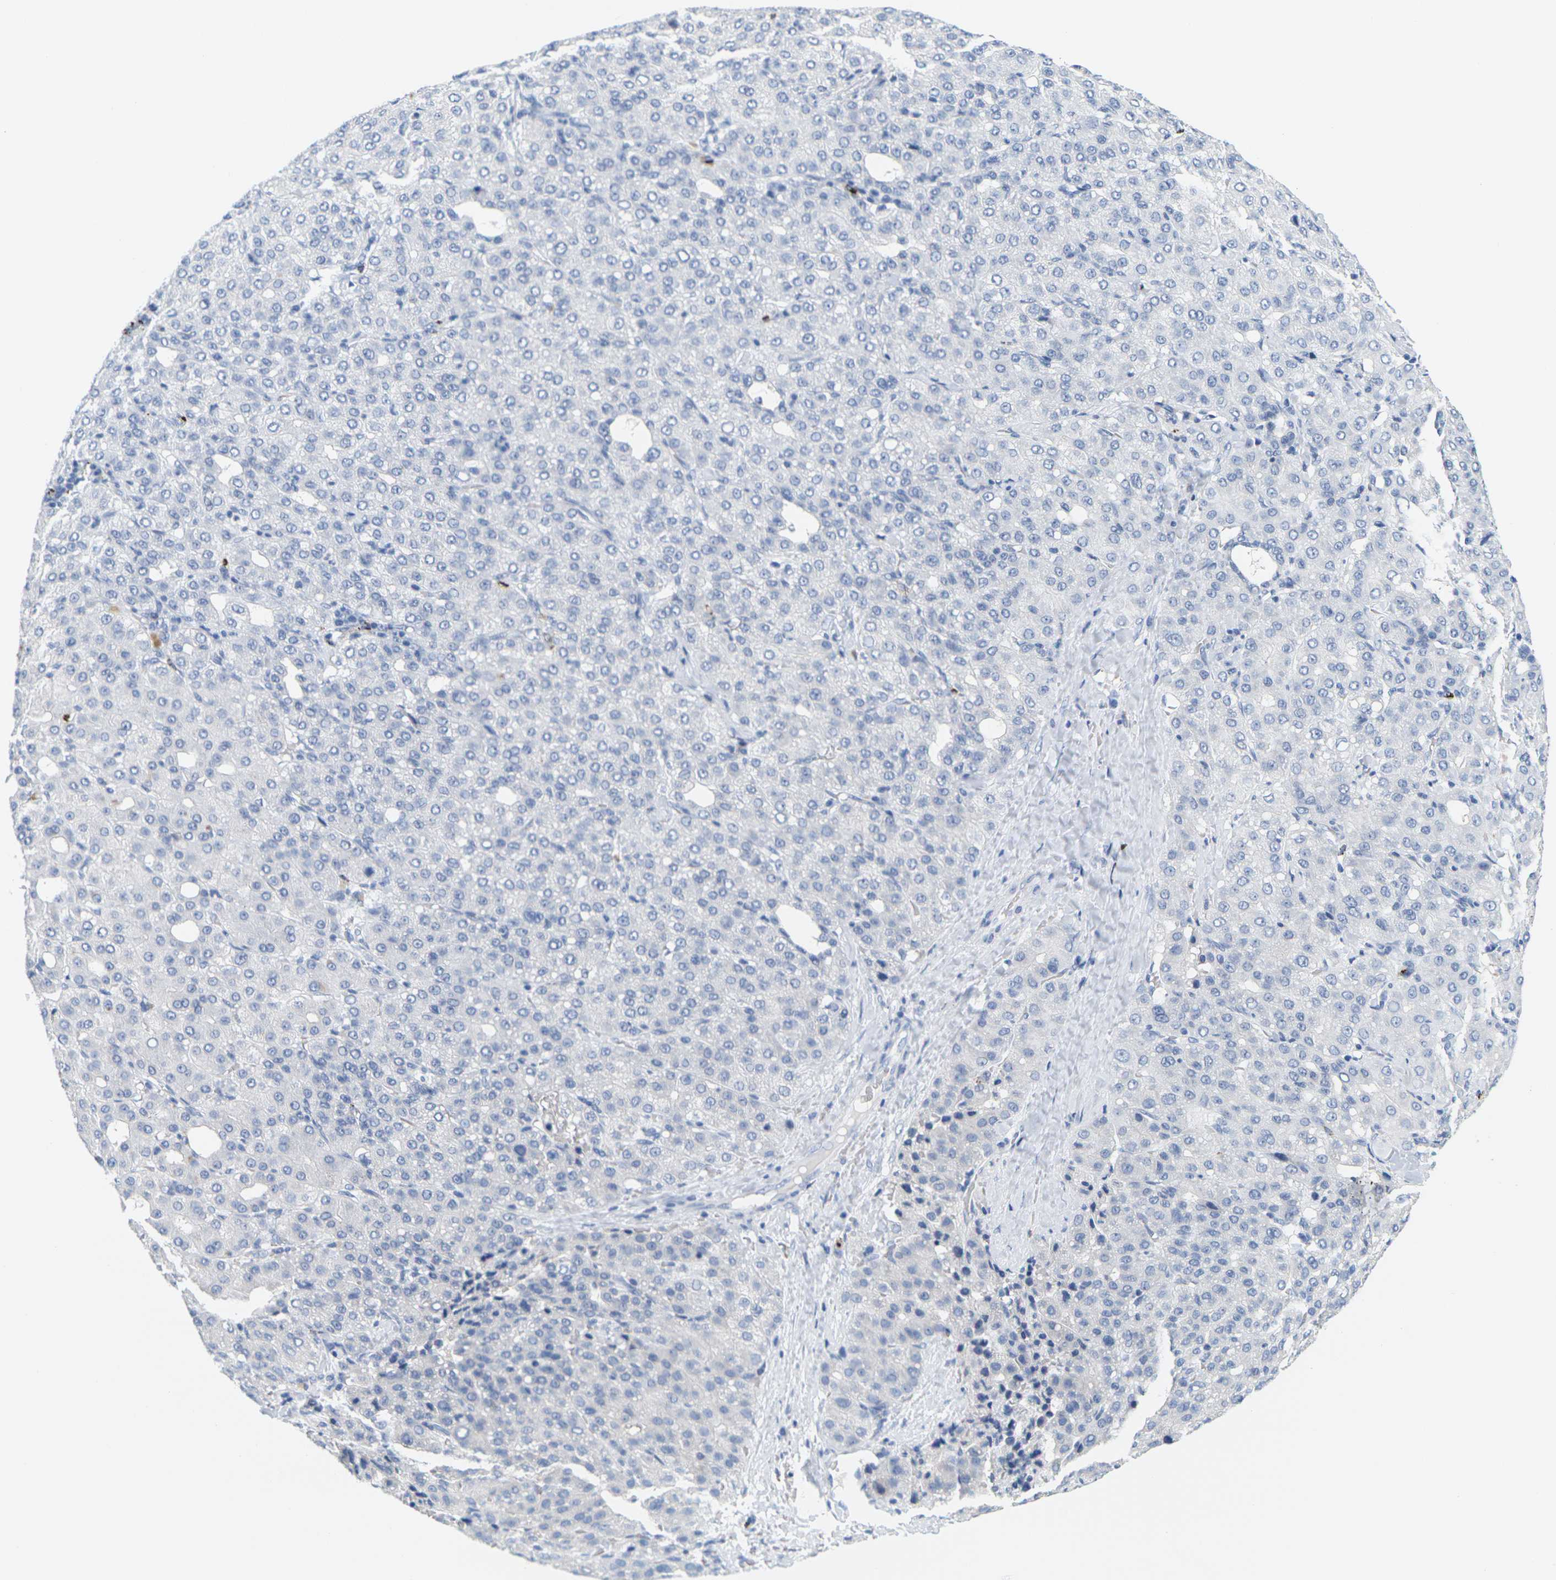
{"staining": {"intensity": "negative", "quantity": "none", "location": "none"}, "tissue": "liver cancer", "cell_type": "Tumor cells", "image_type": "cancer", "snomed": [{"axis": "morphology", "description": "Carcinoma, Hepatocellular, NOS"}, {"axis": "topography", "description": "Liver"}], "caption": "DAB (3,3'-diaminobenzidine) immunohistochemical staining of liver hepatocellular carcinoma demonstrates no significant expression in tumor cells. The staining was performed using DAB to visualize the protein expression in brown, while the nuclei were stained in blue with hematoxylin (Magnification: 20x).", "gene": "HLA-DOB", "patient": {"sex": "male", "age": 65}}